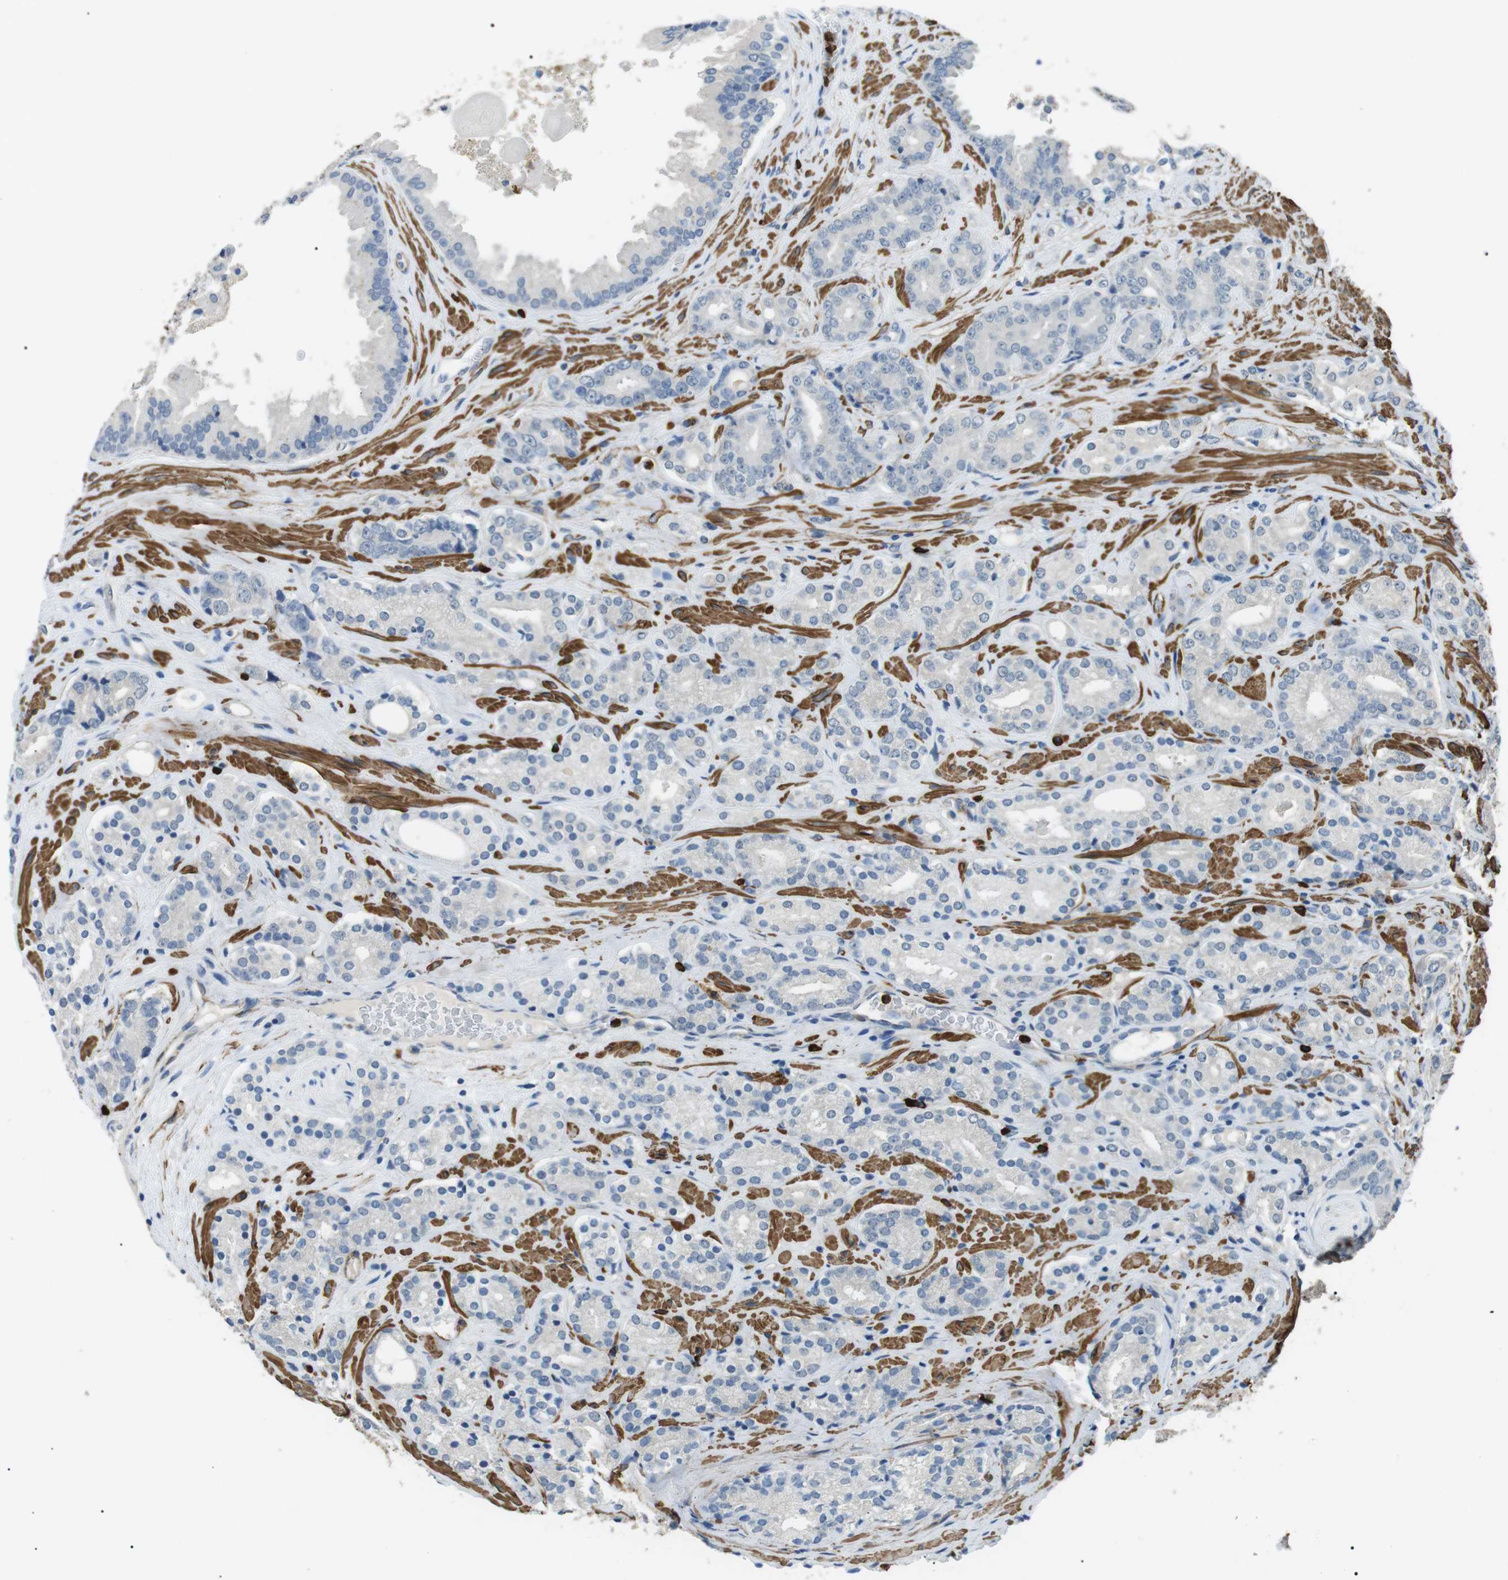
{"staining": {"intensity": "negative", "quantity": "none", "location": "none"}, "tissue": "prostate cancer", "cell_type": "Tumor cells", "image_type": "cancer", "snomed": [{"axis": "morphology", "description": "Adenocarcinoma, High grade"}, {"axis": "topography", "description": "Prostate"}], "caption": "High power microscopy micrograph of an immunohistochemistry (IHC) micrograph of prostate cancer (high-grade adenocarcinoma), revealing no significant expression in tumor cells.", "gene": "GZMM", "patient": {"sex": "male", "age": 71}}